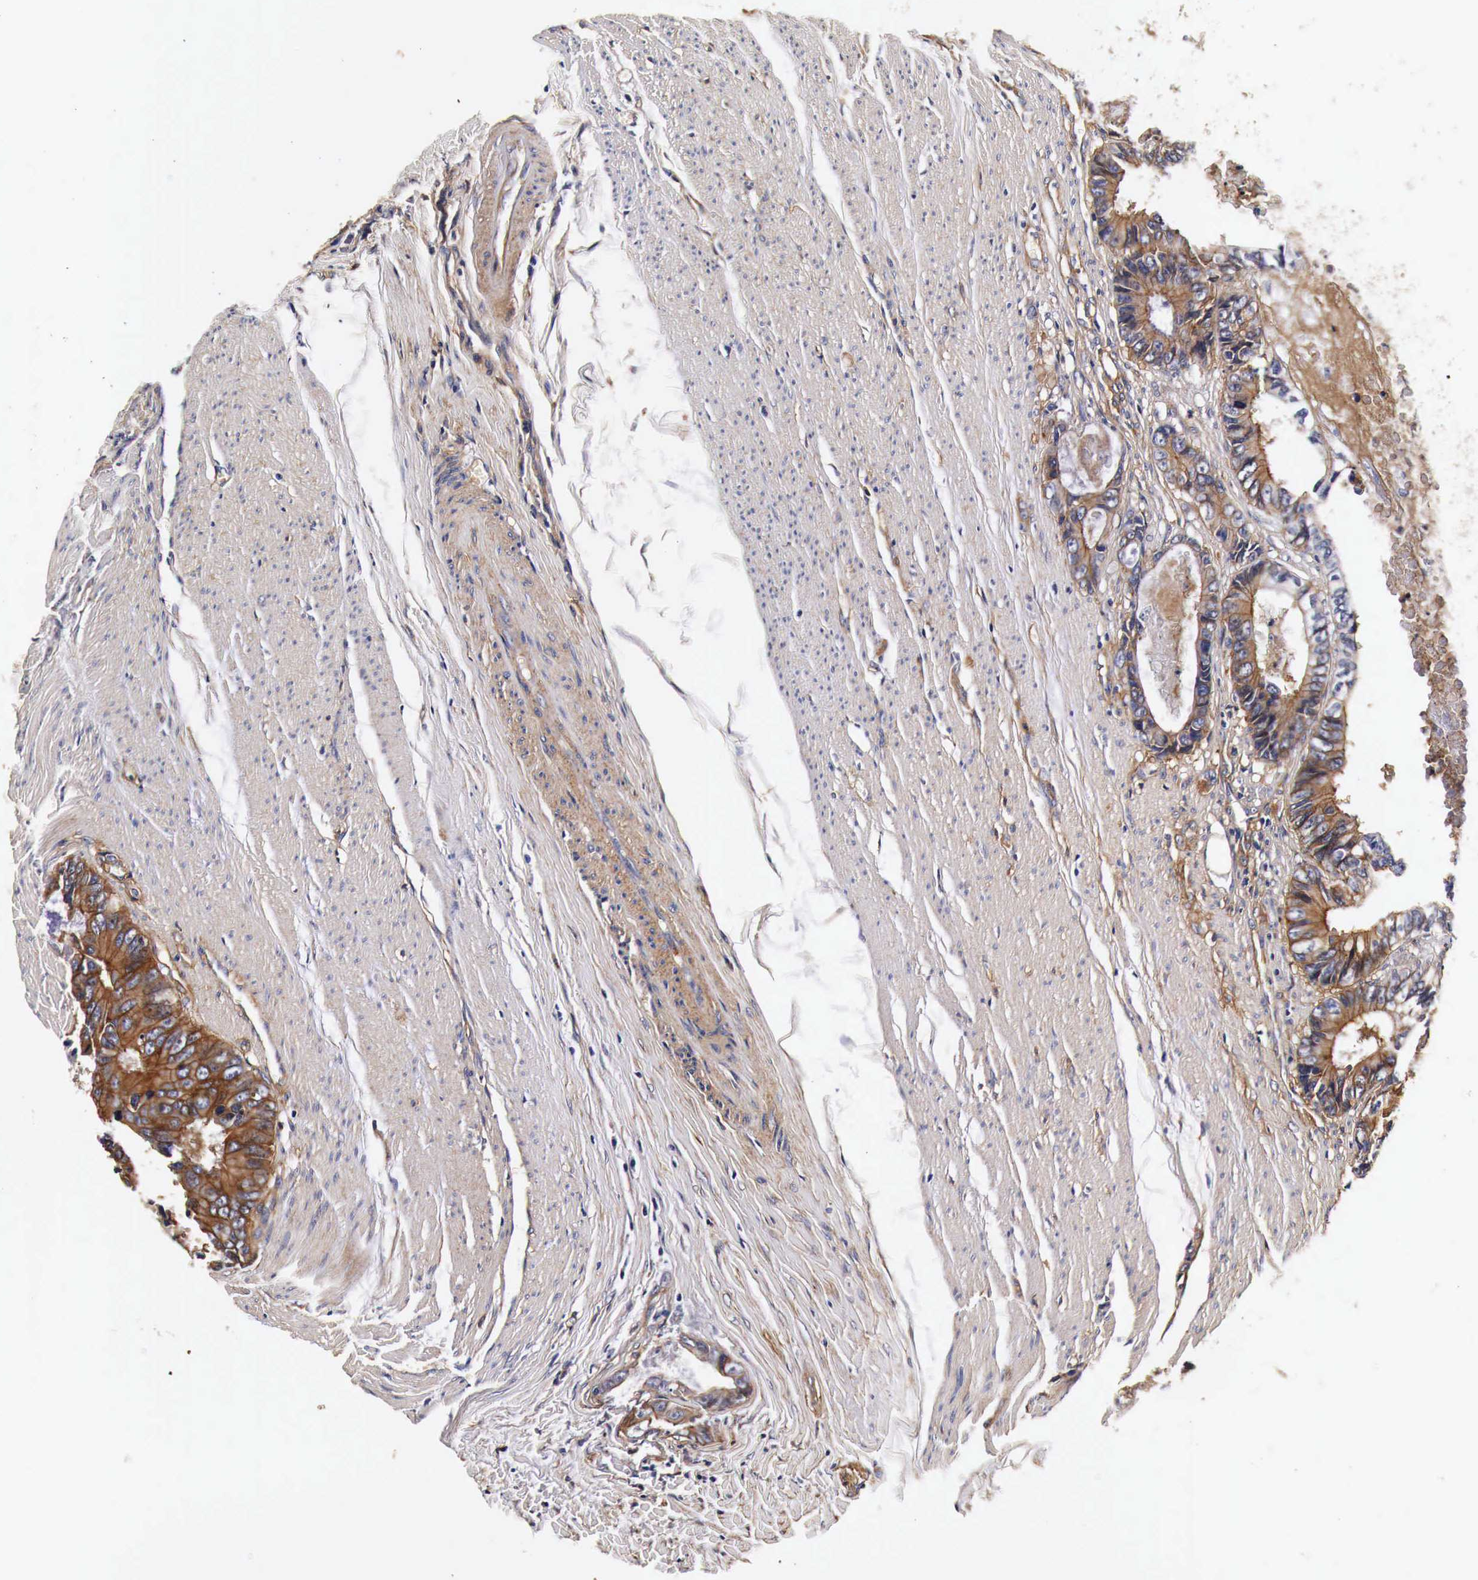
{"staining": {"intensity": "strong", "quantity": ">75%", "location": "cytoplasmic/membranous"}, "tissue": "colorectal cancer", "cell_type": "Tumor cells", "image_type": "cancer", "snomed": [{"axis": "morphology", "description": "Adenocarcinoma, NOS"}, {"axis": "topography", "description": "Rectum"}], "caption": "The photomicrograph displays a brown stain indicating the presence of a protein in the cytoplasmic/membranous of tumor cells in colorectal cancer (adenocarcinoma). (DAB = brown stain, brightfield microscopy at high magnification).", "gene": "RP2", "patient": {"sex": "female", "age": 98}}